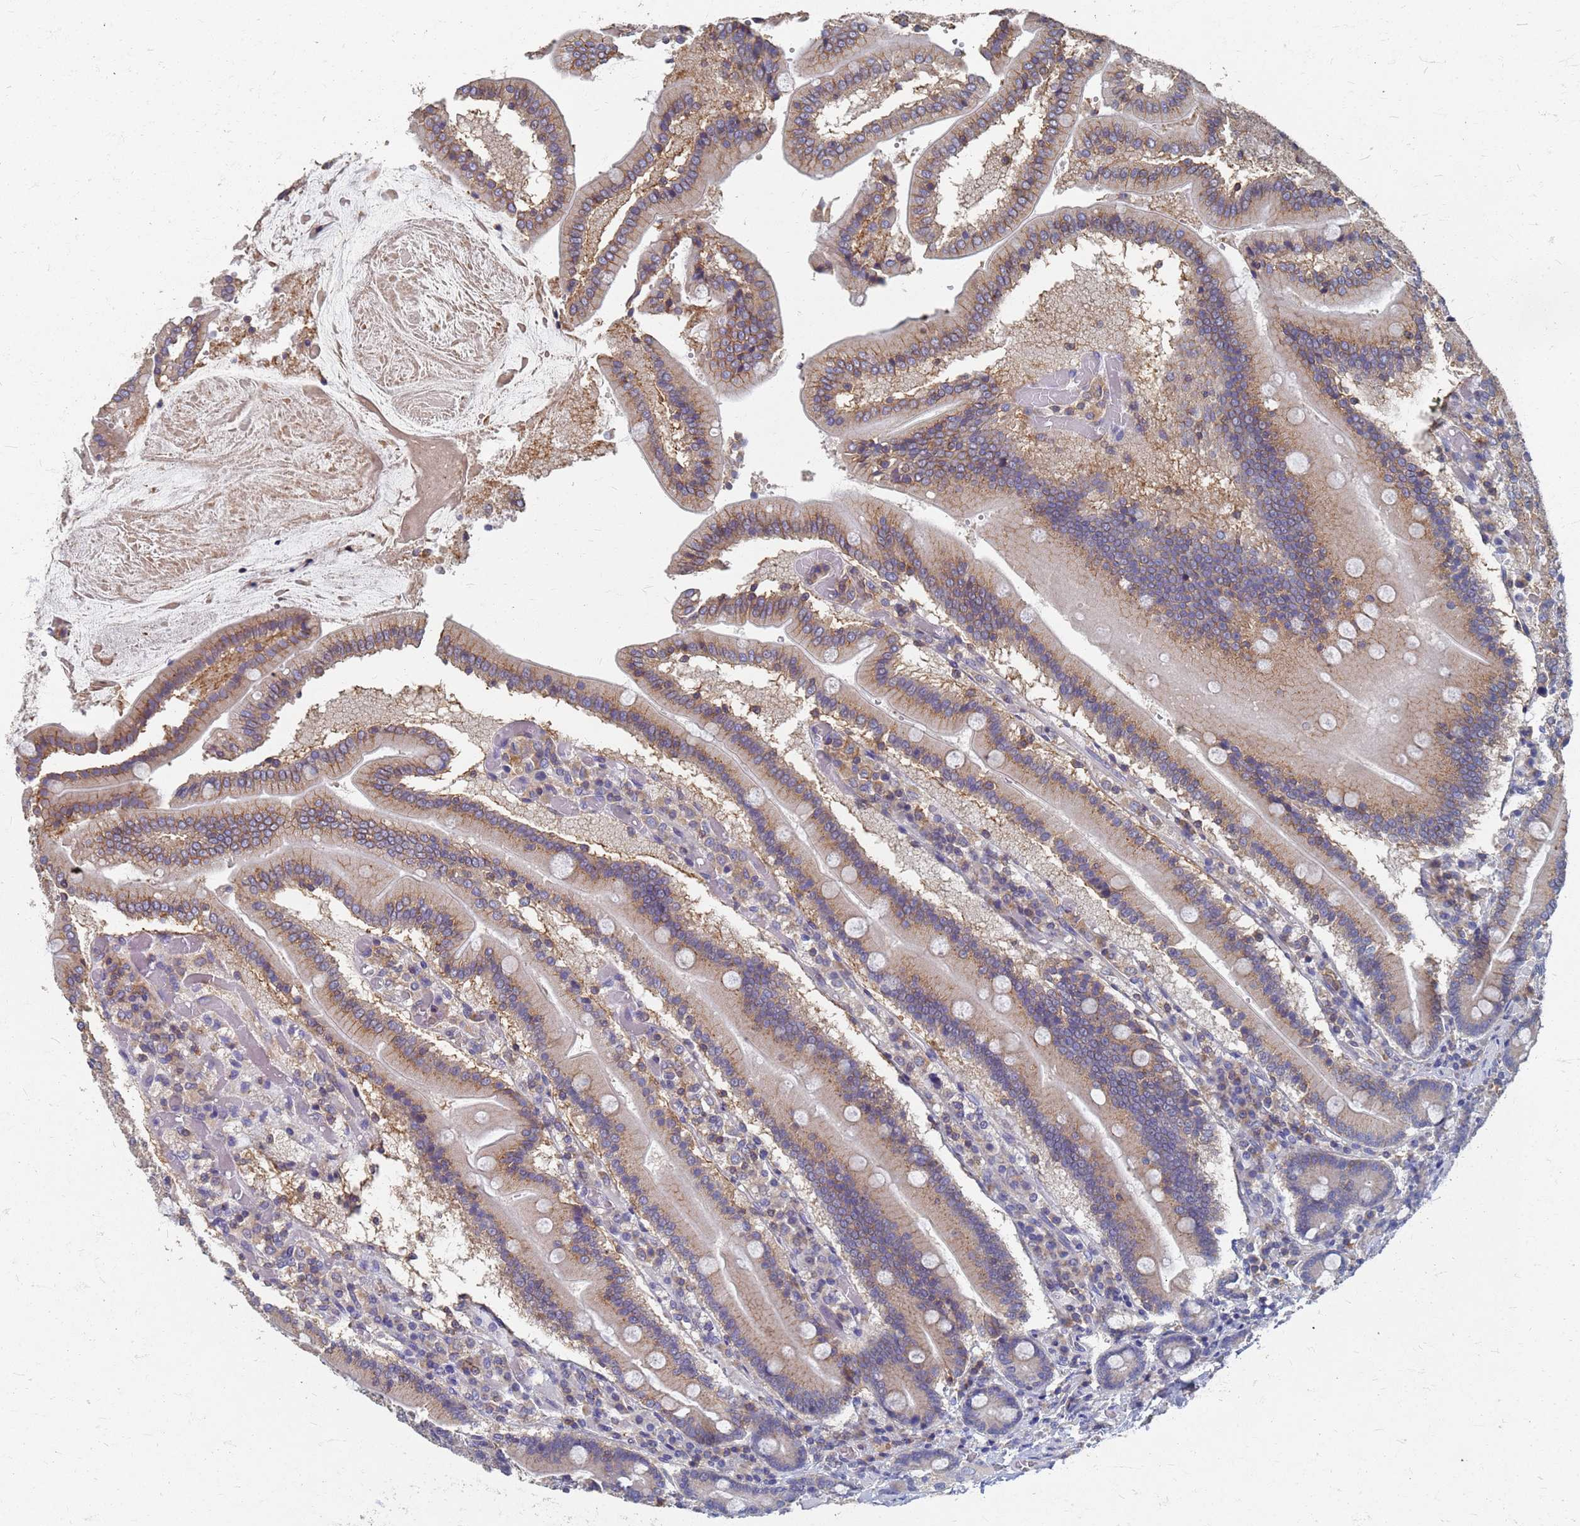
{"staining": {"intensity": "moderate", "quantity": ">75%", "location": "cytoplasmic/membranous"}, "tissue": "duodenum", "cell_type": "Glandular cells", "image_type": "normal", "snomed": [{"axis": "morphology", "description": "Normal tissue, NOS"}, {"axis": "topography", "description": "Duodenum"}], "caption": "Unremarkable duodenum exhibits moderate cytoplasmic/membranous positivity in approximately >75% of glandular cells Nuclei are stained in blue..", "gene": "KRCC1", "patient": {"sex": "female", "age": 62}}